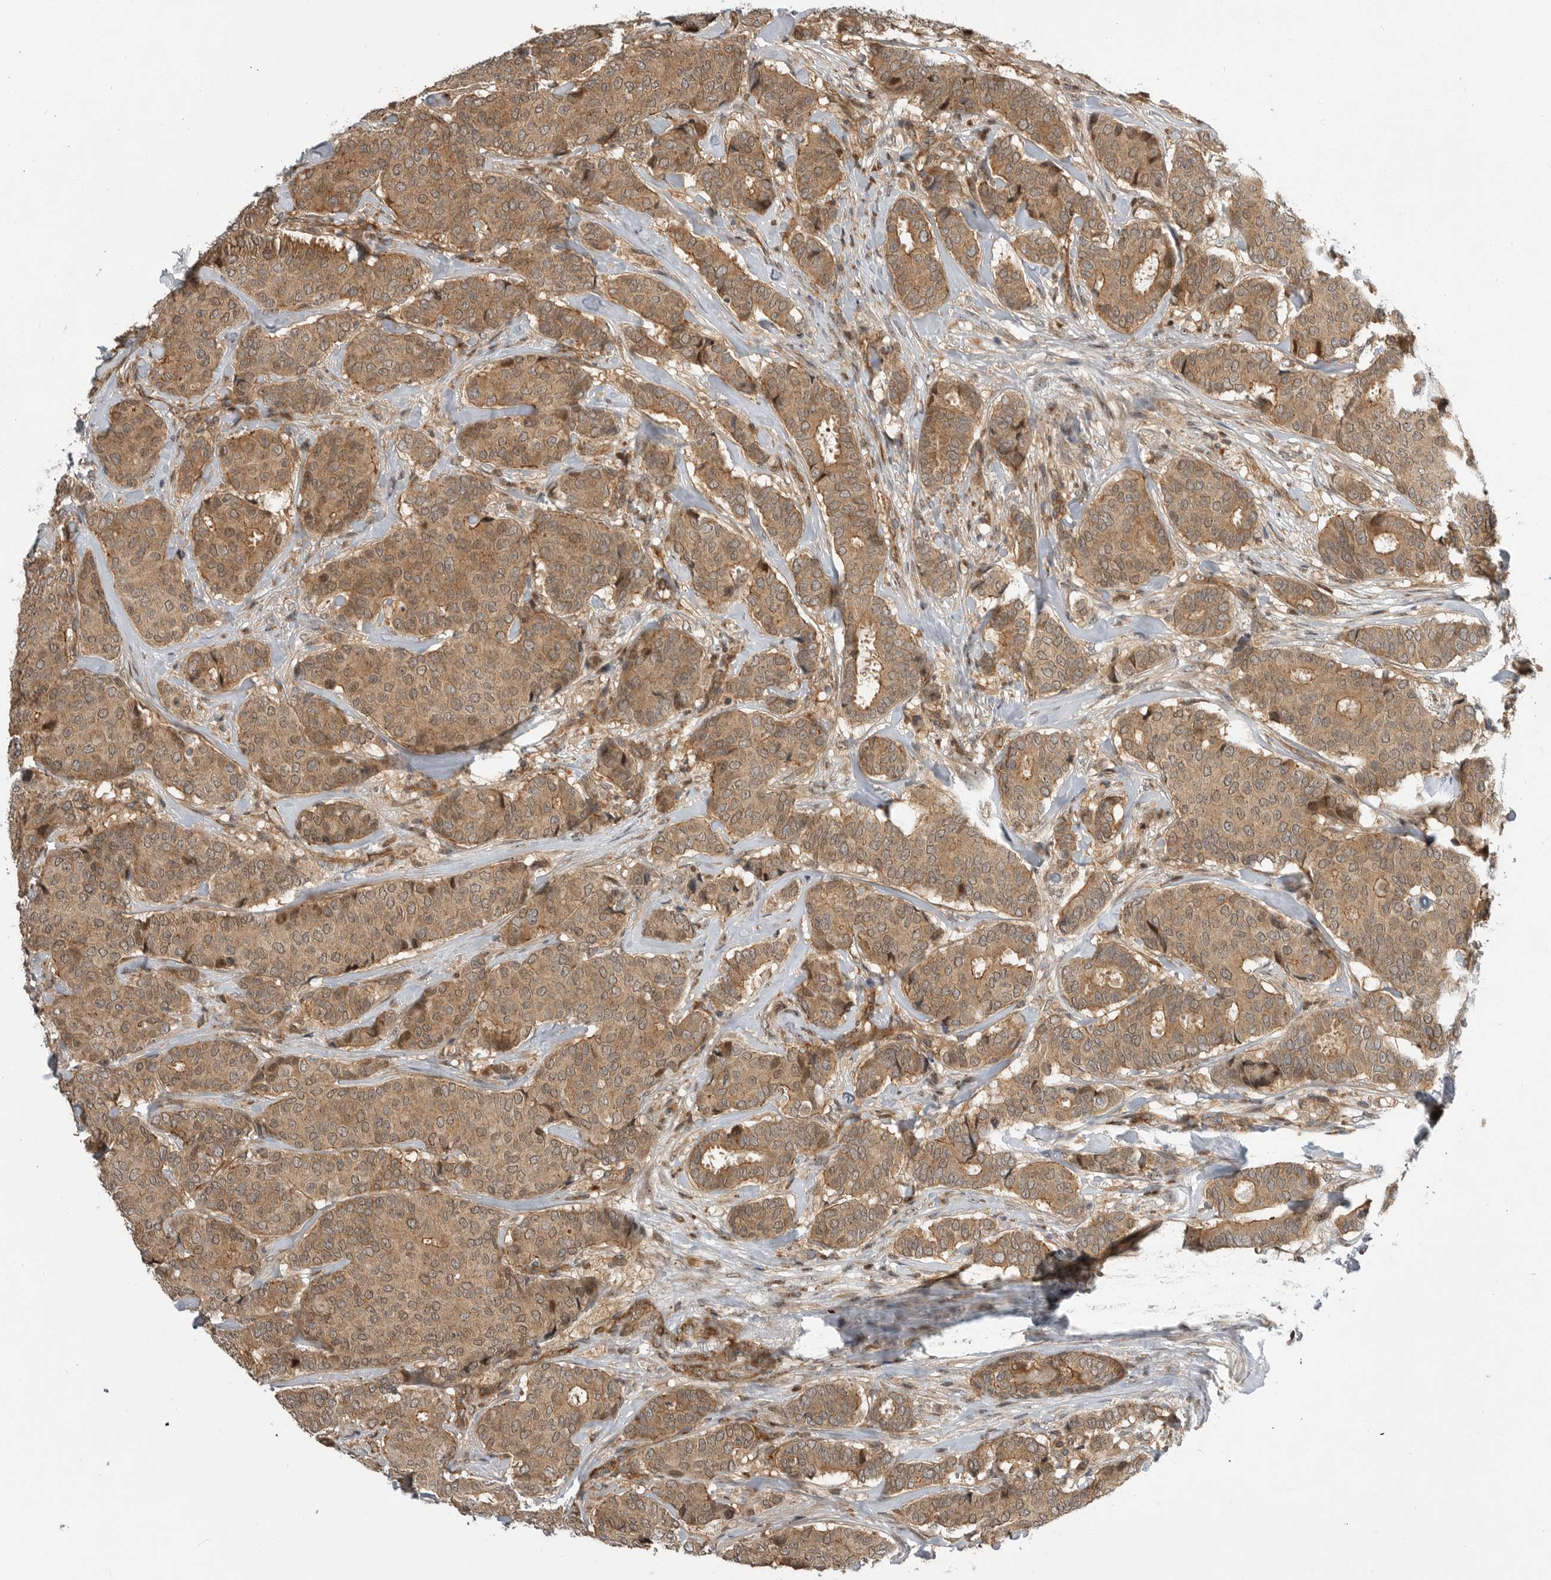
{"staining": {"intensity": "moderate", "quantity": ">75%", "location": "cytoplasmic/membranous,nuclear"}, "tissue": "breast cancer", "cell_type": "Tumor cells", "image_type": "cancer", "snomed": [{"axis": "morphology", "description": "Duct carcinoma"}, {"axis": "topography", "description": "Breast"}], "caption": "Breast cancer (invasive ductal carcinoma) stained with a protein marker displays moderate staining in tumor cells.", "gene": "STRAP", "patient": {"sex": "female", "age": 75}}